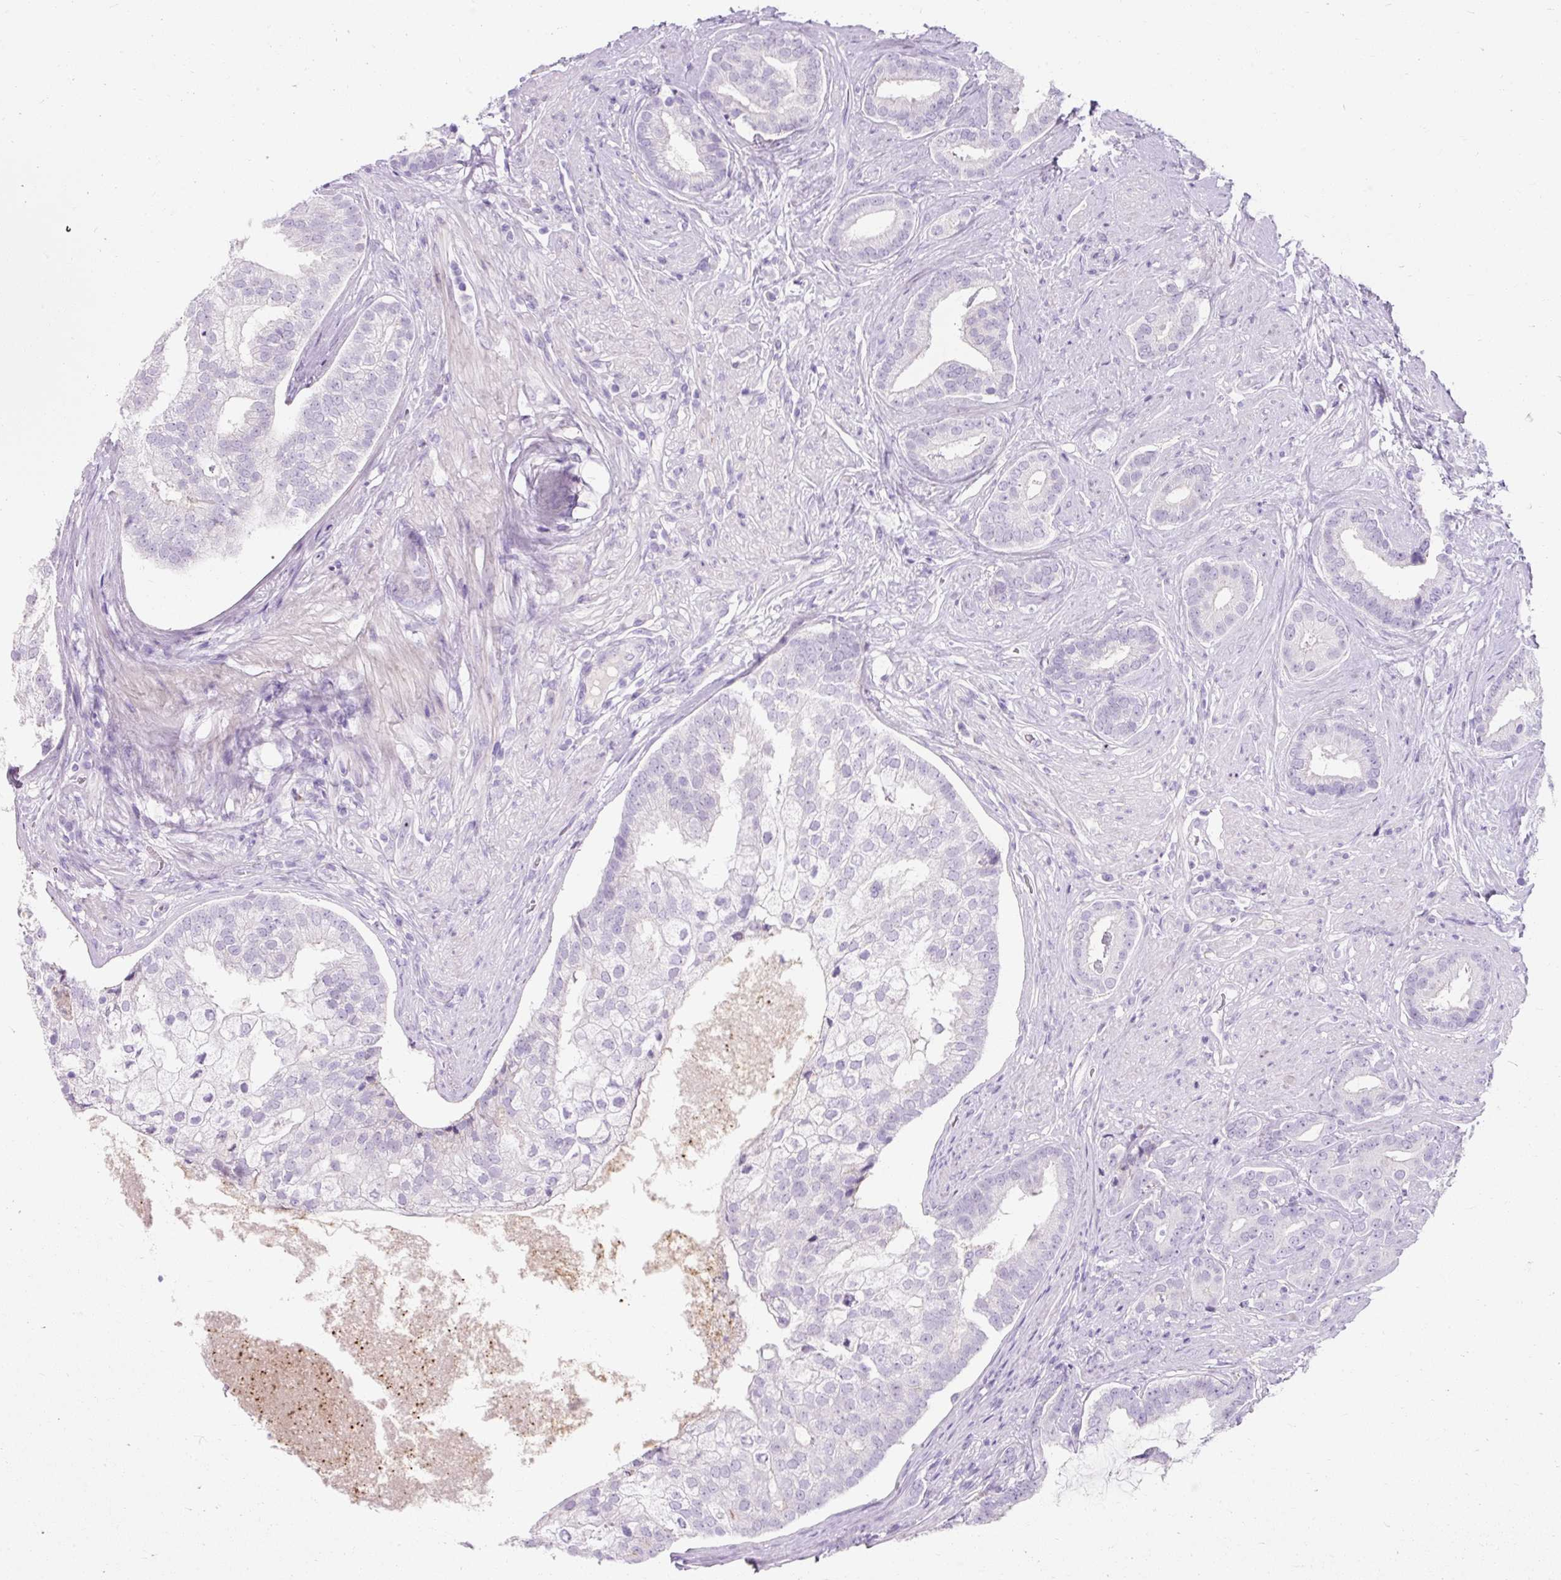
{"staining": {"intensity": "negative", "quantity": "none", "location": "none"}, "tissue": "prostate cancer", "cell_type": "Tumor cells", "image_type": "cancer", "snomed": [{"axis": "morphology", "description": "Adenocarcinoma, High grade"}, {"axis": "topography", "description": "Prostate"}], "caption": "The image demonstrates no significant positivity in tumor cells of prostate adenocarcinoma (high-grade).", "gene": "CLDN25", "patient": {"sex": "male", "age": 55}}